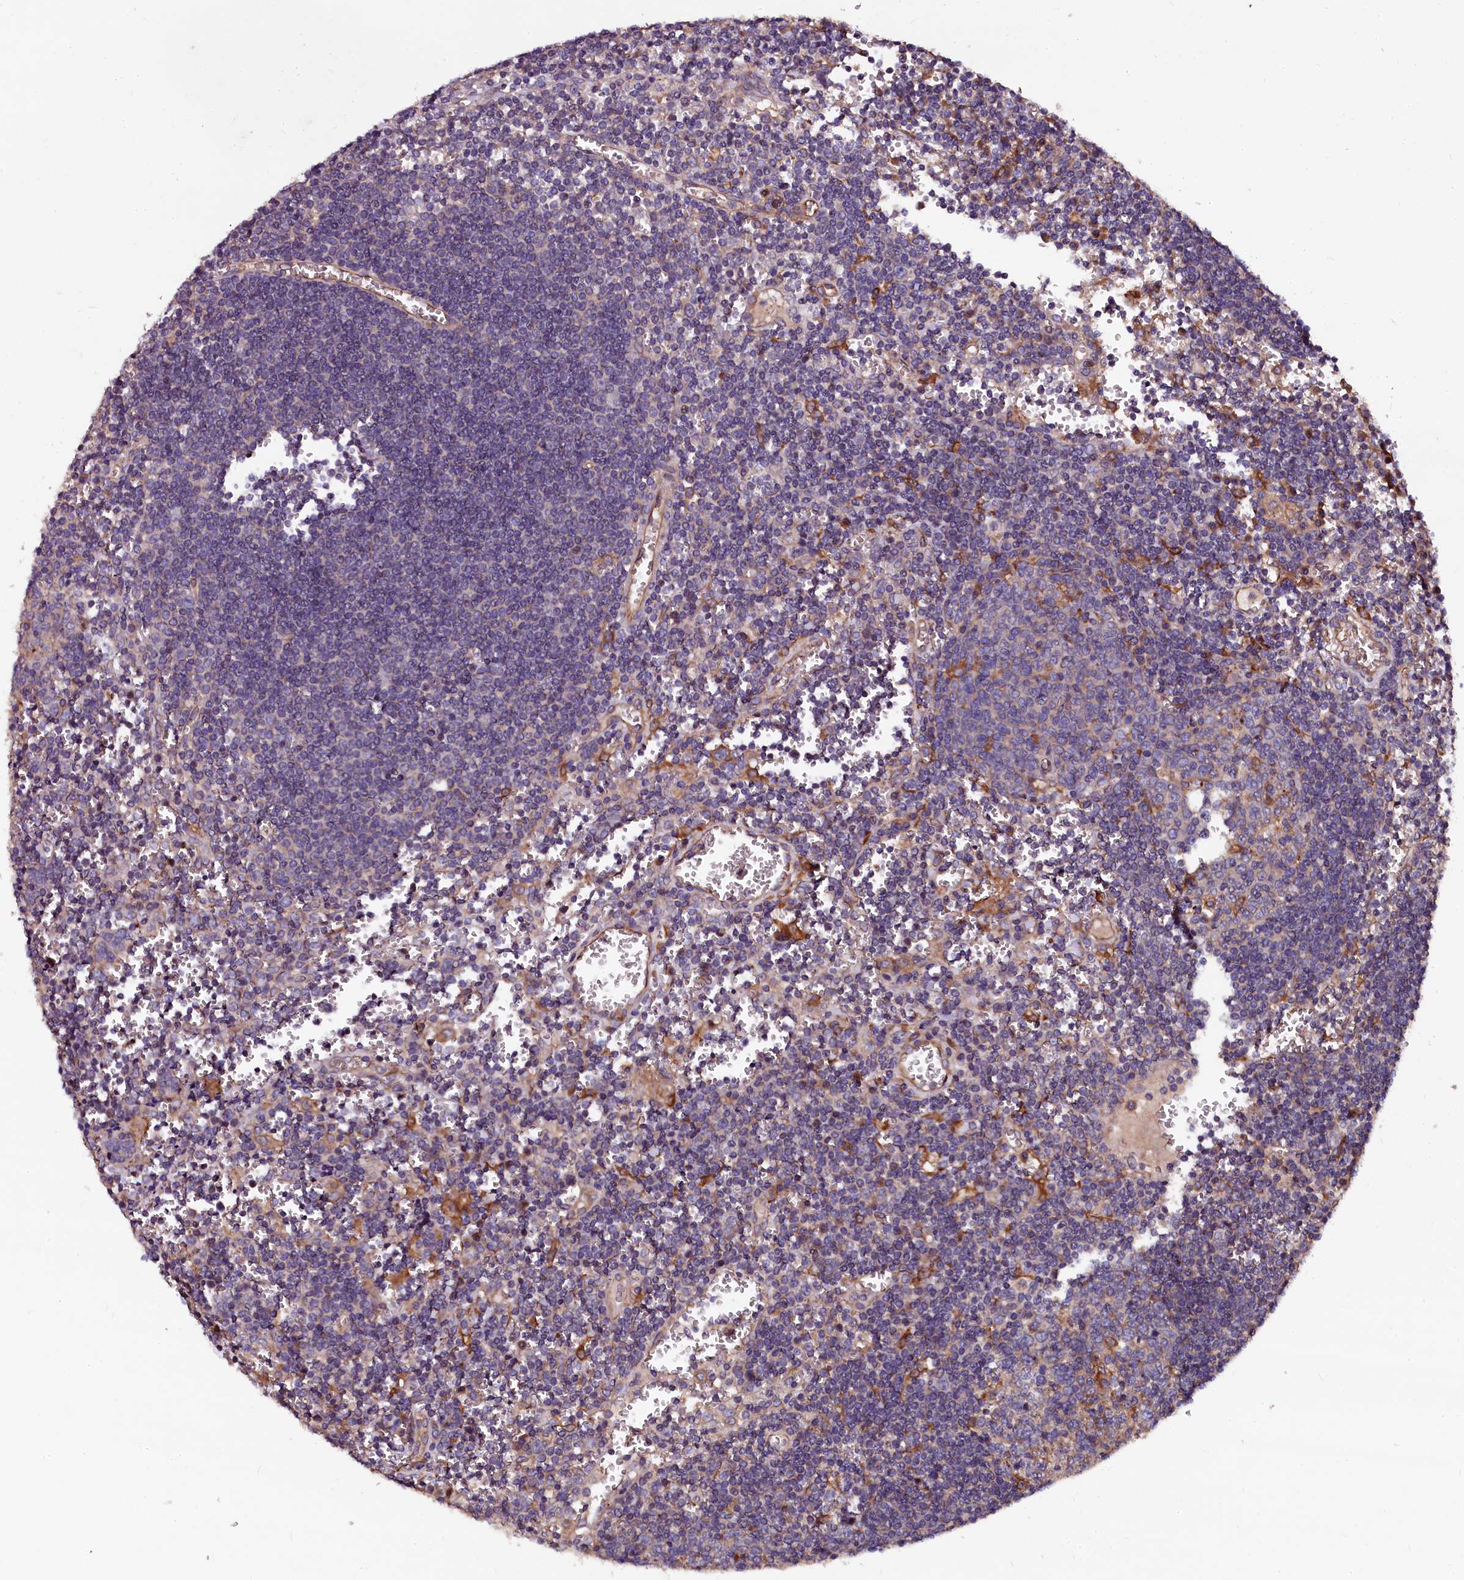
{"staining": {"intensity": "negative", "quantity": "none", "location": "none"}, "tissue": "lymph node", "cell_type": "Germinal center cells", "image_type": "normal", "snomed": [{"axis": "morphology", "description": "Normal tissue, NOS"}, {"axis": "topography", "description": "Lymph node"}], "caption": "Germinal center cells show no significant staining in benign lymph node. (DAB (3,3'-diaminobenzidine) immunohistochemistry with hematoxylin counter stain).", "gene": "APPL2", "patient": {"sex": "female", "age": 73}}